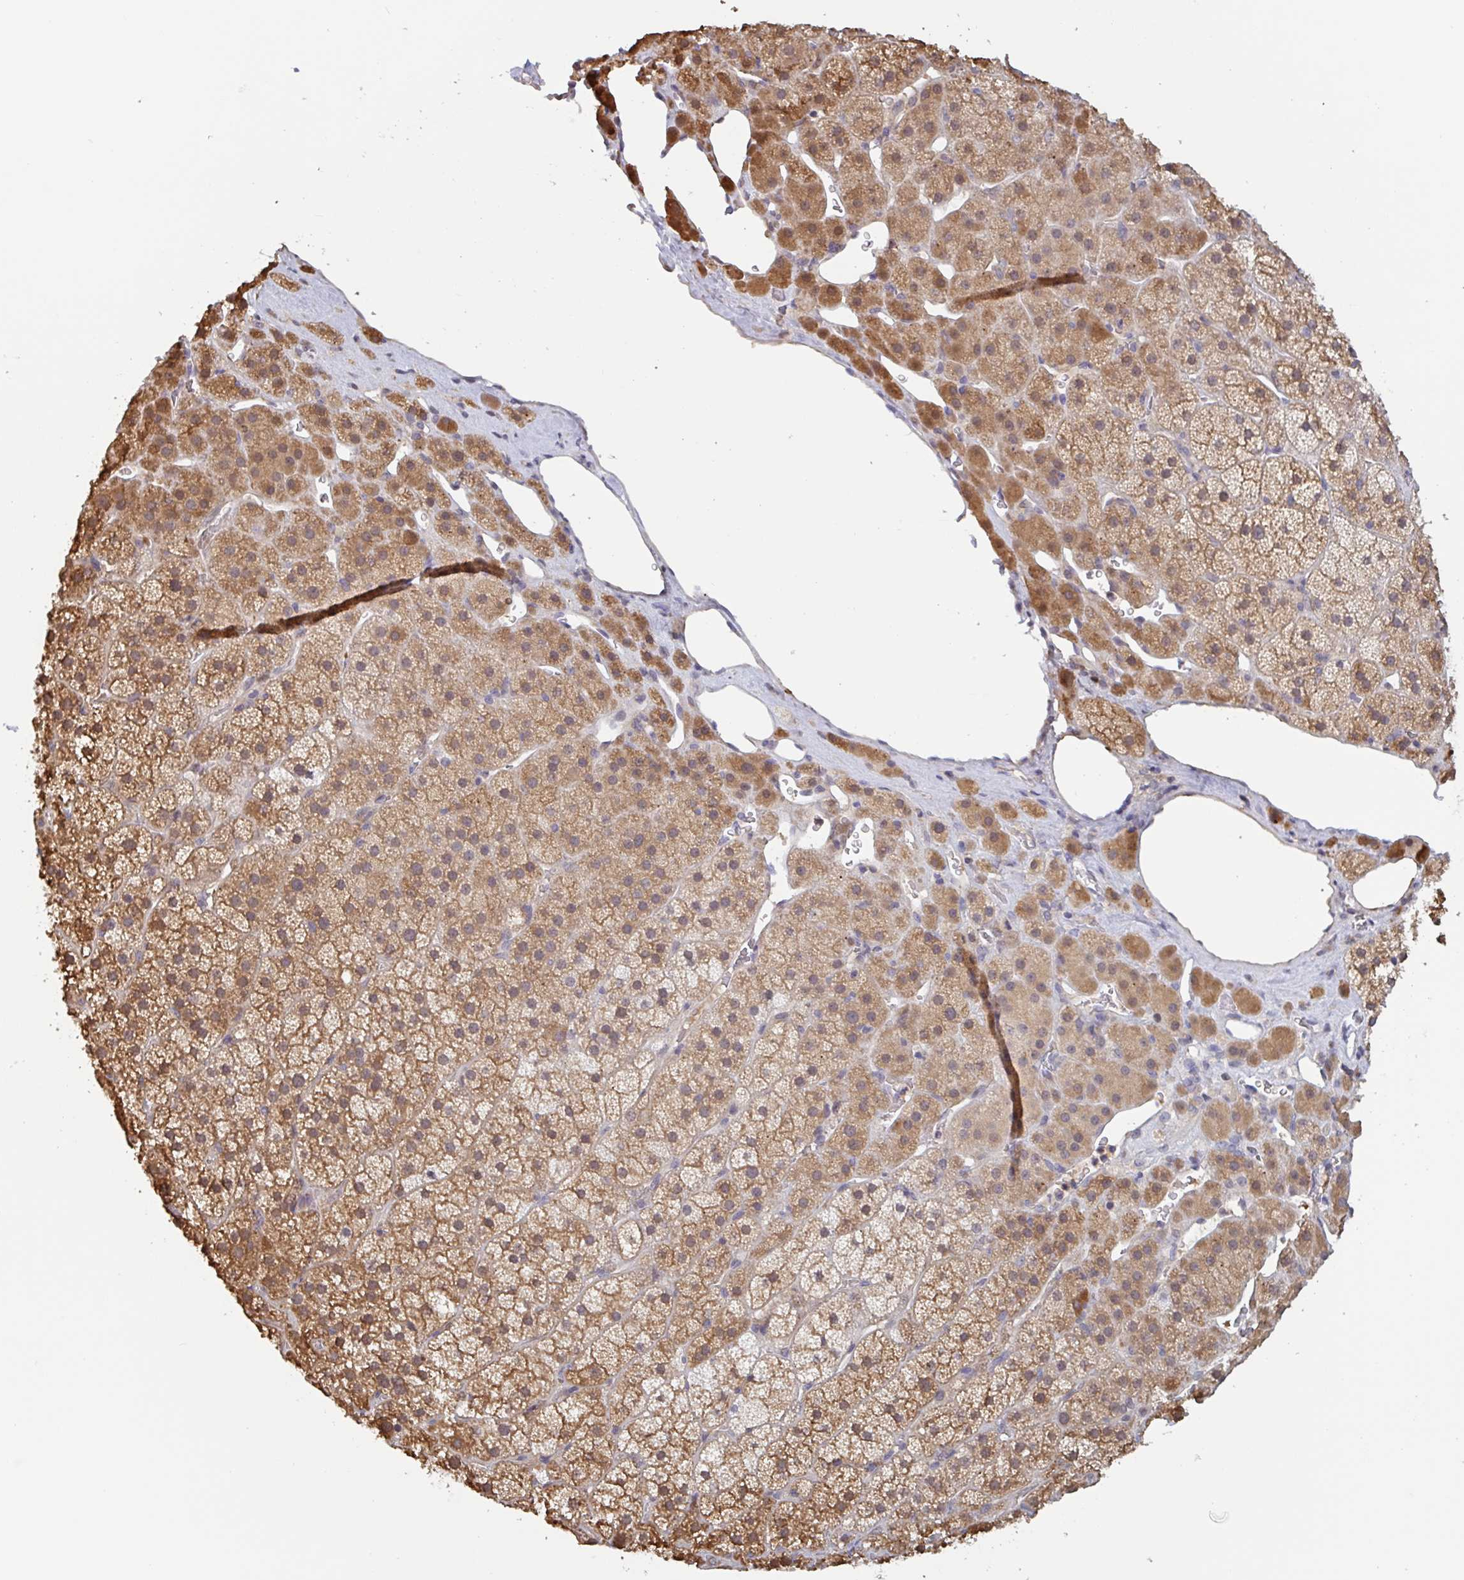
{"staining": {"intensity": "moderate", "quantity": ">75%", "location": "cytoplasmic/membranous,nuclear"}, "tissue": "adrenal gland", "cell_type": "Glandular cells", "image_type": "normal", "snomed": [{"axis": "morphology", "description": "Normal tissue, NOS"}, {"axis": "topography", "description": "Adrenal gland"}], "caption": "Moderate cytoplasmic/membranous,nuclear positivity for a protein is present in approximately >75% of glandular cells of normal adrenal gland using immunohistochemistry (IHC).", "gene": "OTOP2", "patient": {"sex": "male", "age": 57}}